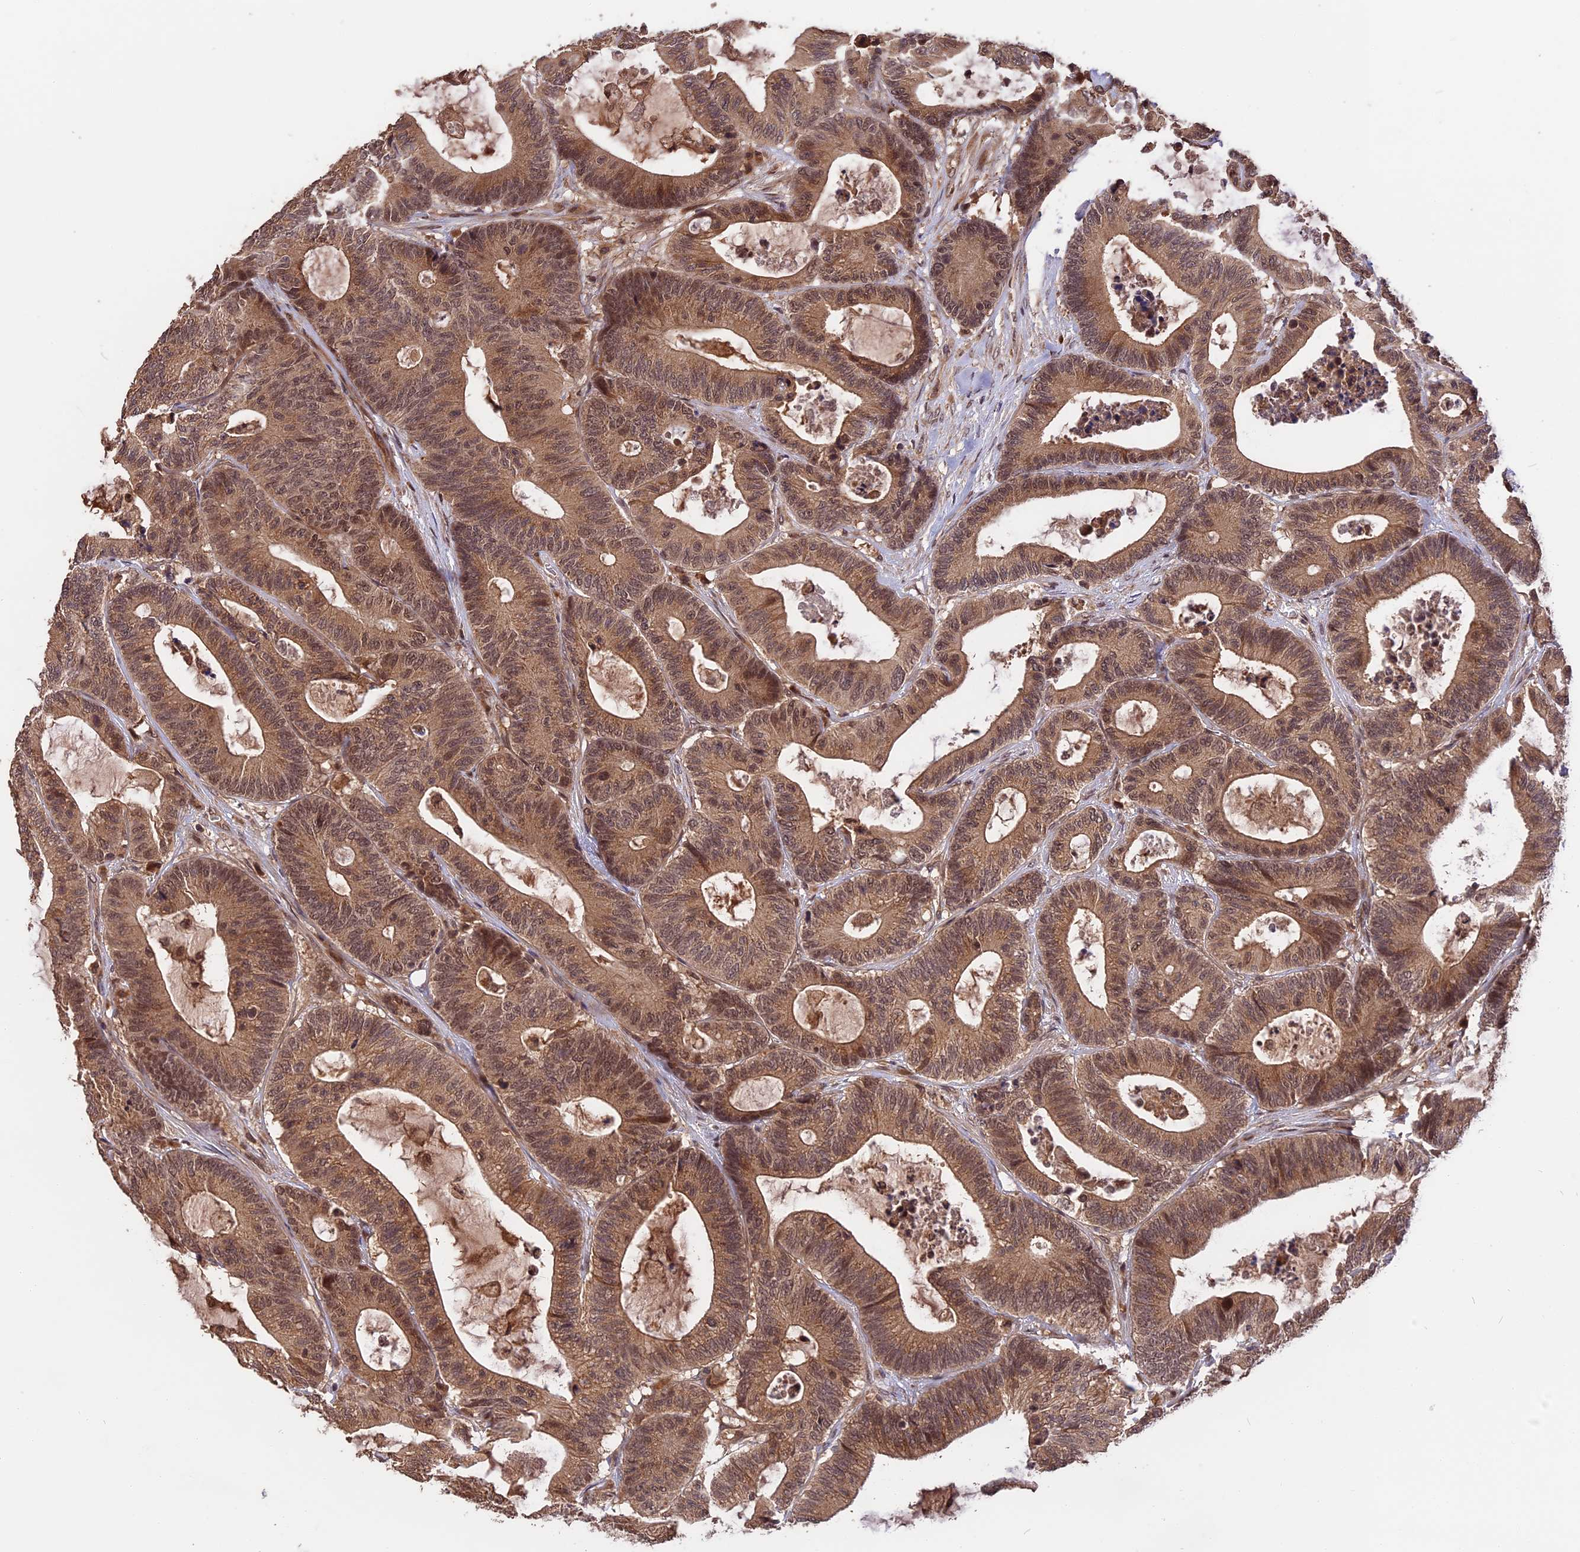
{"staining": {"intensity": "moderate", "quantity": ">75%", "location": "cytoplasmic/membranous,nuclear"}, "tissue": "colorectal cancer", "cell_type": "Tumor cells", "image_type": "cancer", "snomed": [{"axis": "morphology", "description": "Adenocarcinoma, NOS"}, {"axis": "topography", "description": "Colon"}], "caption": "This photomicrograph reveals immunohistochemistry (IHC) staining of colorectal cancer (adenocarcinoma), with medium moderate cytoplasmic/membranous and nuclear staining in about >75% of tumor cells.", "gene": "ESCO1", "patient": {"sex": "female", "age": 84}}